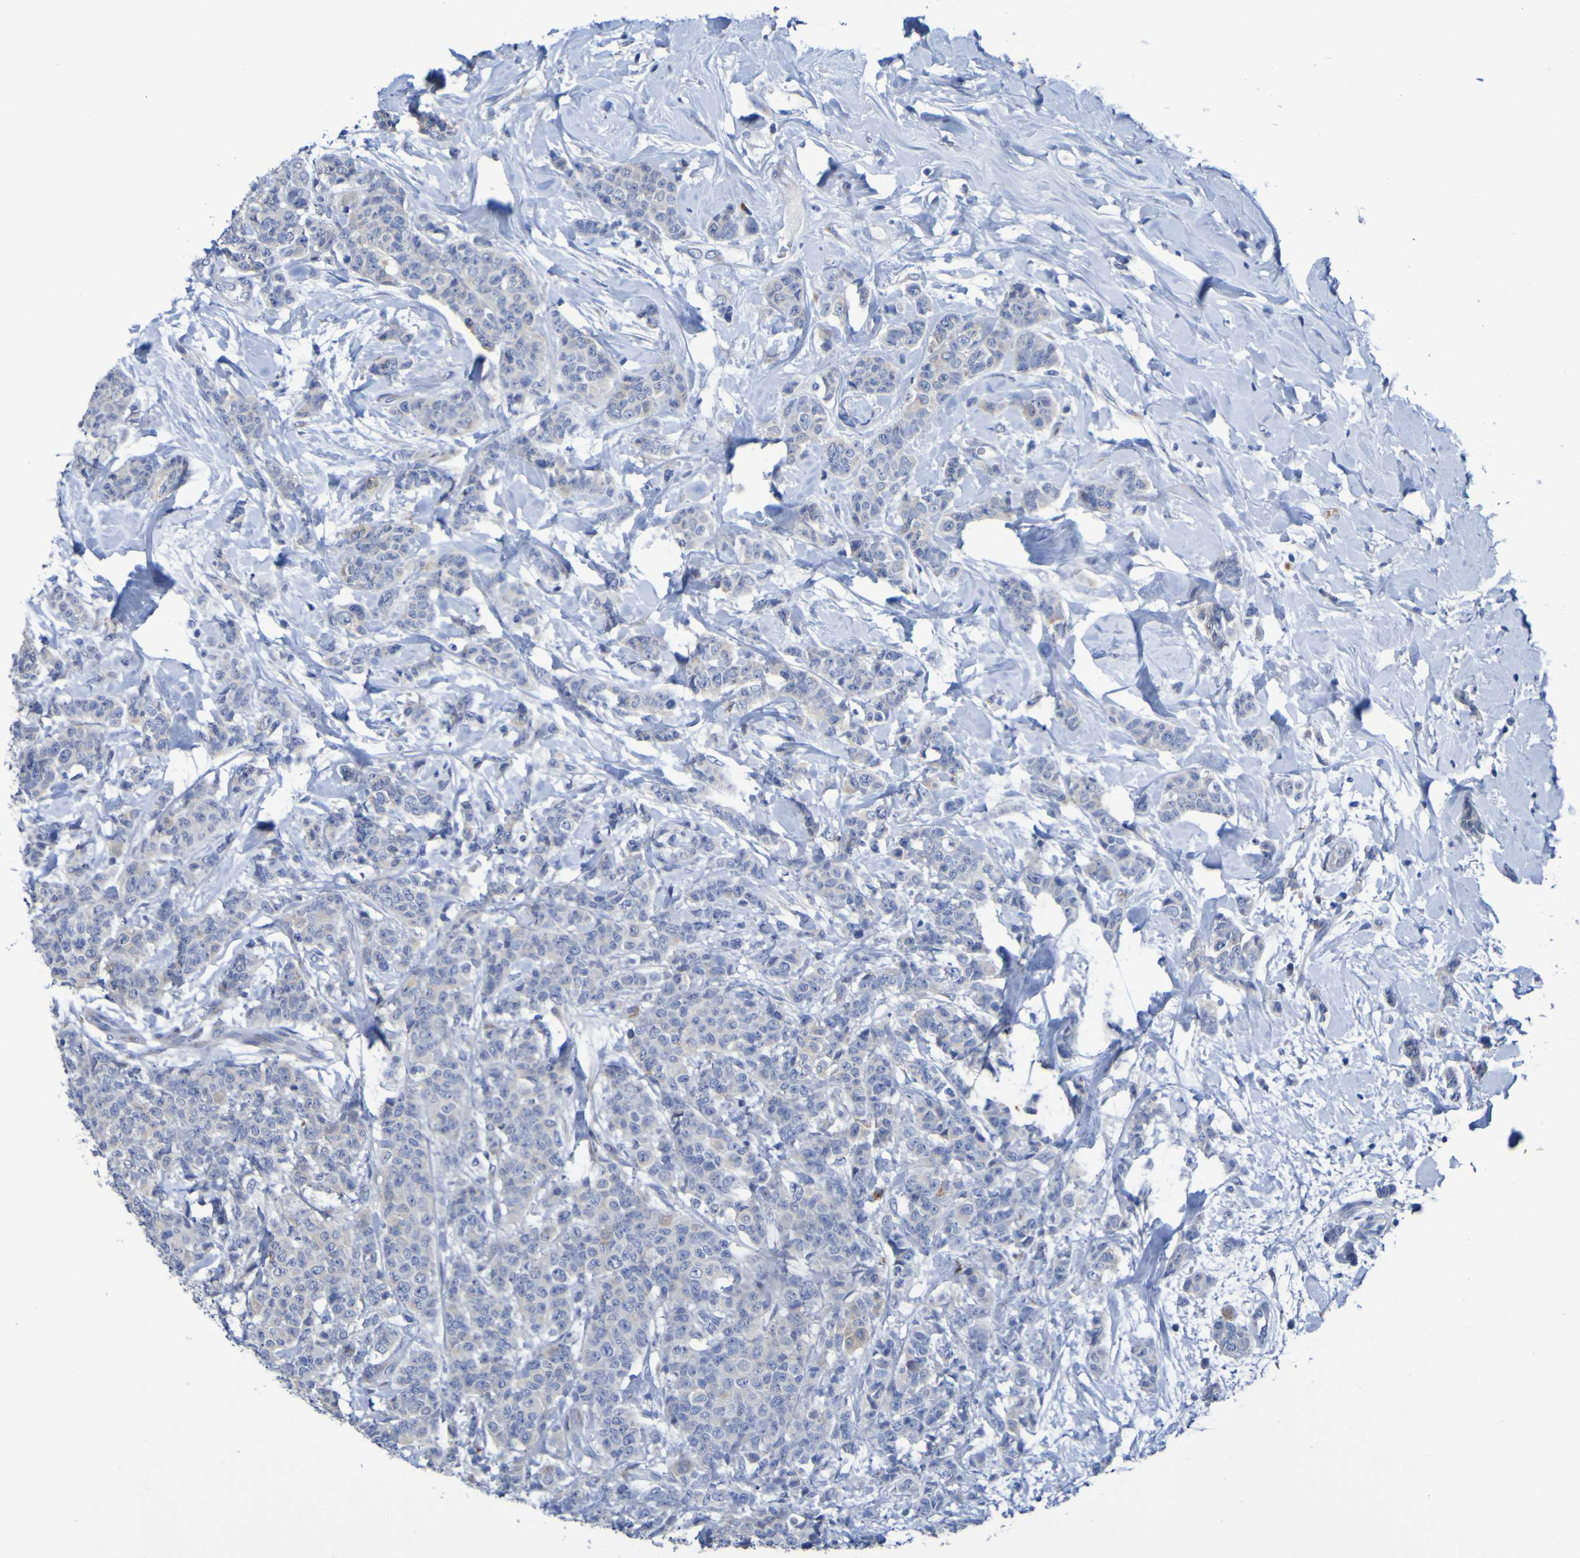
{"staining": {"intensity": "weak", "quantity": "<25%", "location": "cytoplasmic/membranous"}, "tissue": "breast cancer", "cell_type": "Tumor cells", "image_type": "cancer", "snomed": [{"axis": "morphology", "description": "Normal tissue, NOS"}, {"axis": "morphology", "description": "Duct carcinoma"}, {"axis": "topography", "description": "Breast"}], "caption": "Tumor cells are negative for protein expression in human breast intraductal carcinoma.", "gene": "C11orf24", "patient": {"sex": "female", "age": 40}}